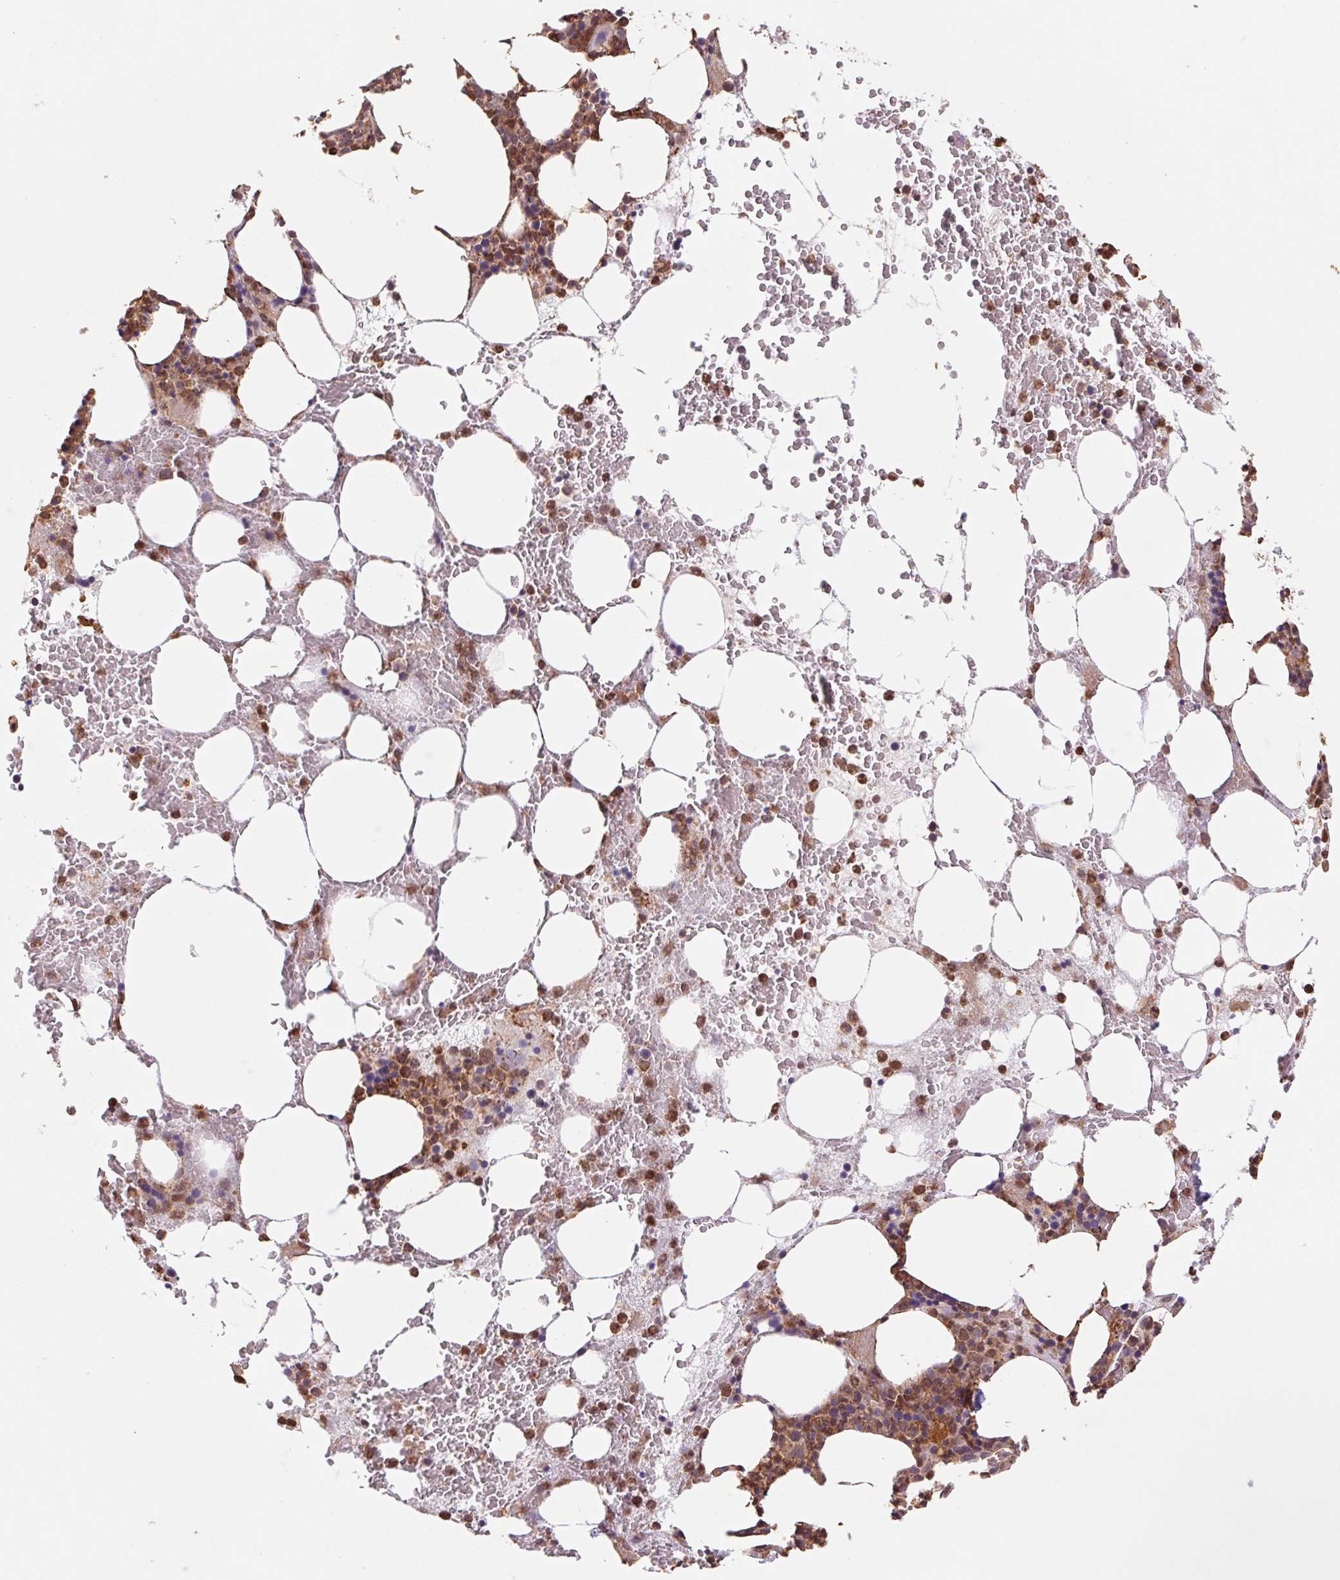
{"staining": {"intensity": "strong", "quantity": "25%-75%", "location": "cytoplasmic/membranous"}, "tissue": "bone marrow", "cell_type": "Hematopoietic cells", "image_type": "normal", "snomed": [{"axis": "morphology", "description": "Normal tissue, NOS"}, {"axis": "topography", "description": "Bone marrow"}], "caption": "An IHC histopathology image of benign tissue is shown. Protein staining in brown highlights strong cytoplasmic/membranous positivity in bone marrow within hematopoietic cells. (Stains: DAB (3,3'-diaminobenzidine) in brown, nuclei in blue, Microscopy: brightfield microscopy at high magnification).", "gene": "URM1", "patient": {"sex": "male", "age": 89}}